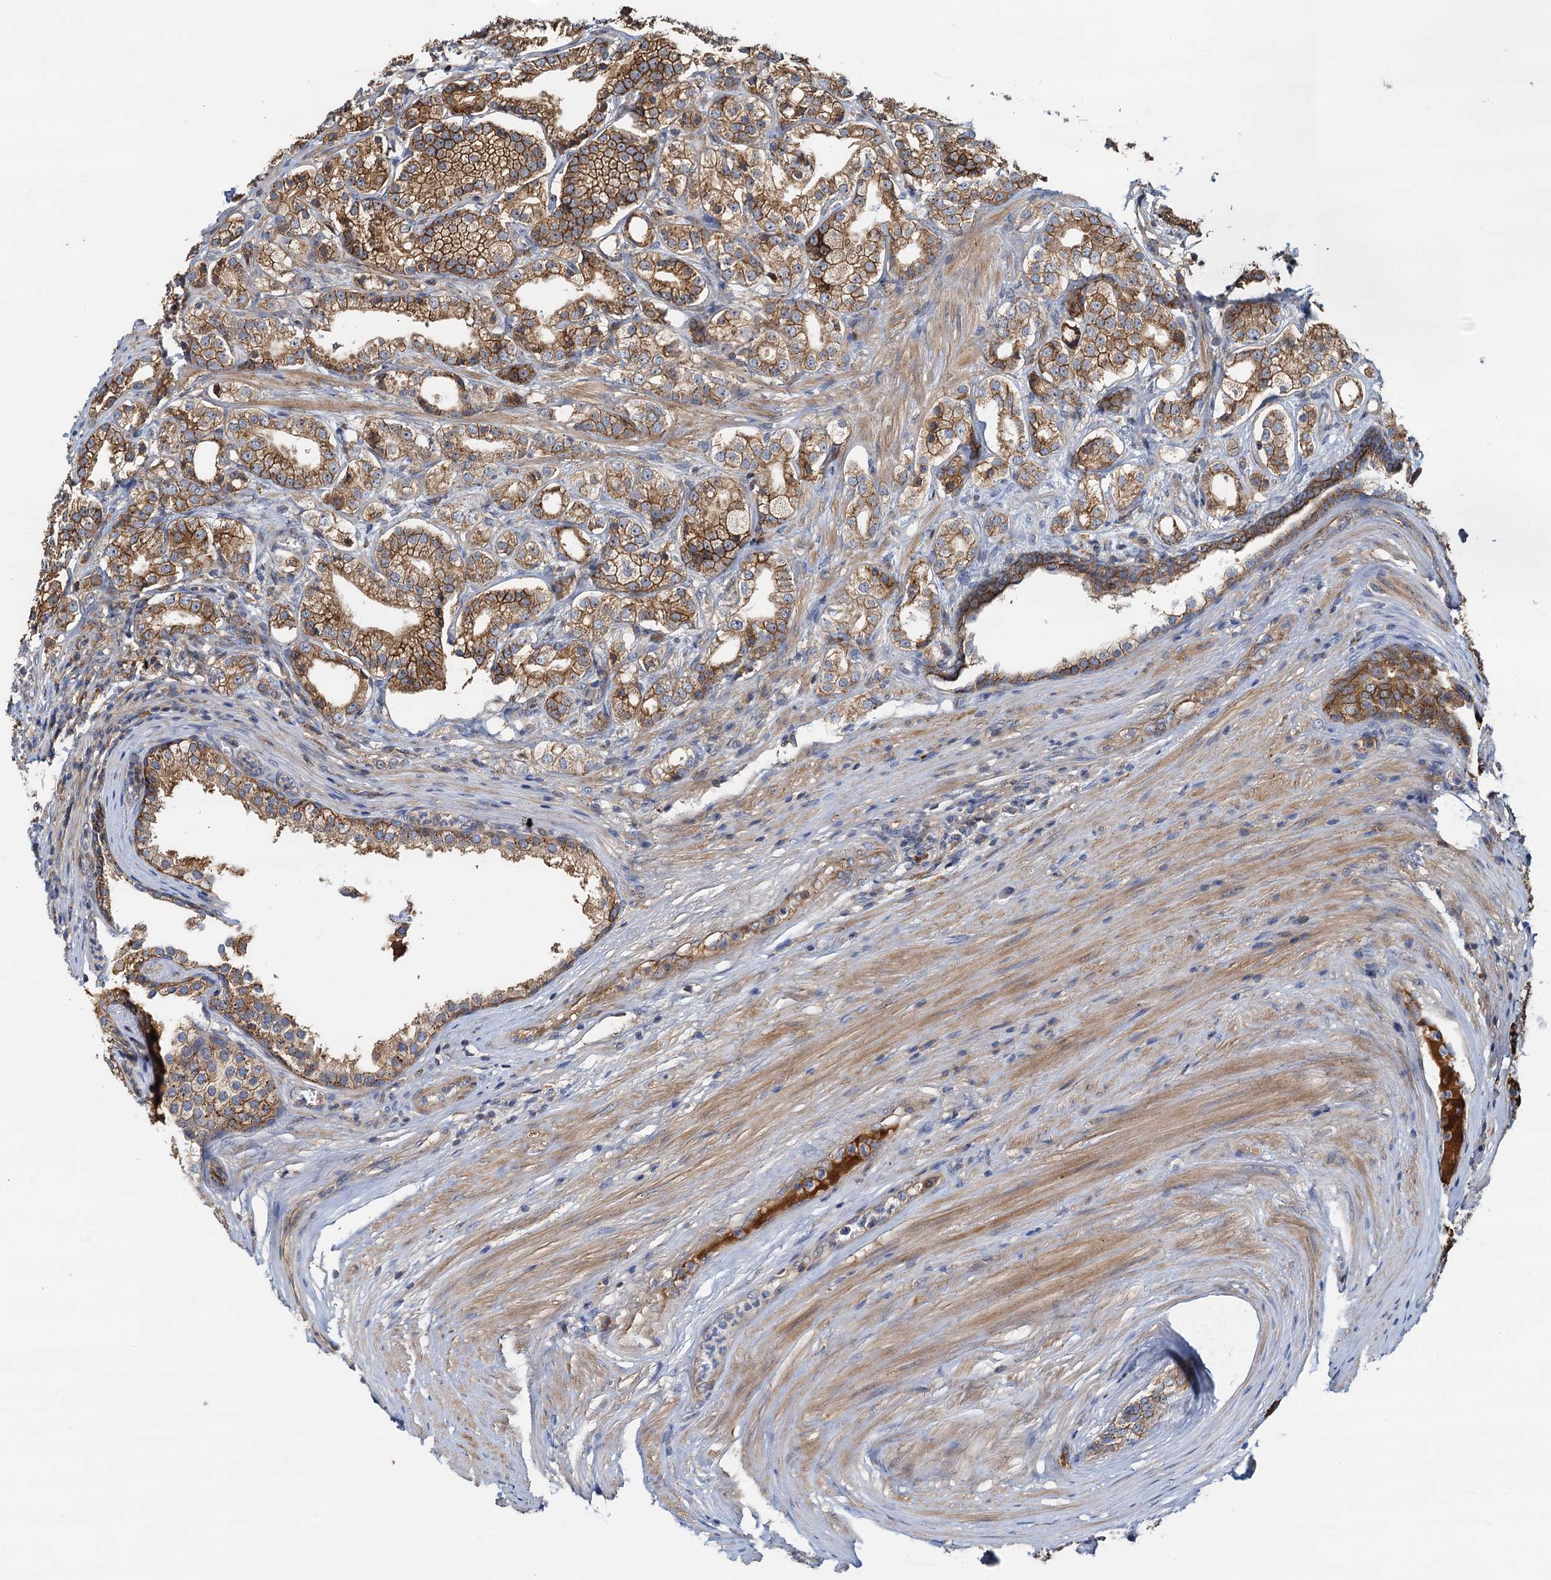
{"staining": {"intensity": "moderate", "quantity": ">75%", "location": "cytoplasmic/membranous"}, "tissue": "prostate cancer", "cell_type": "Tumor cells", "image_type": "cancer", "snomed": [{"axis": "morphology", "description": "Adenocarcinoma, High grade"}, {"axis": "topography", "description": "Prostate"}], "caption": "DAB (3,3'-diaminobenzidine) immunohistochemical staining of human prostate cancer reveals moderate cytoplasmic/membranous protein staining in approximately >75% of tumor cells.", "gene": "LNX2", "patient": {"sex": "male", "age": 69}}